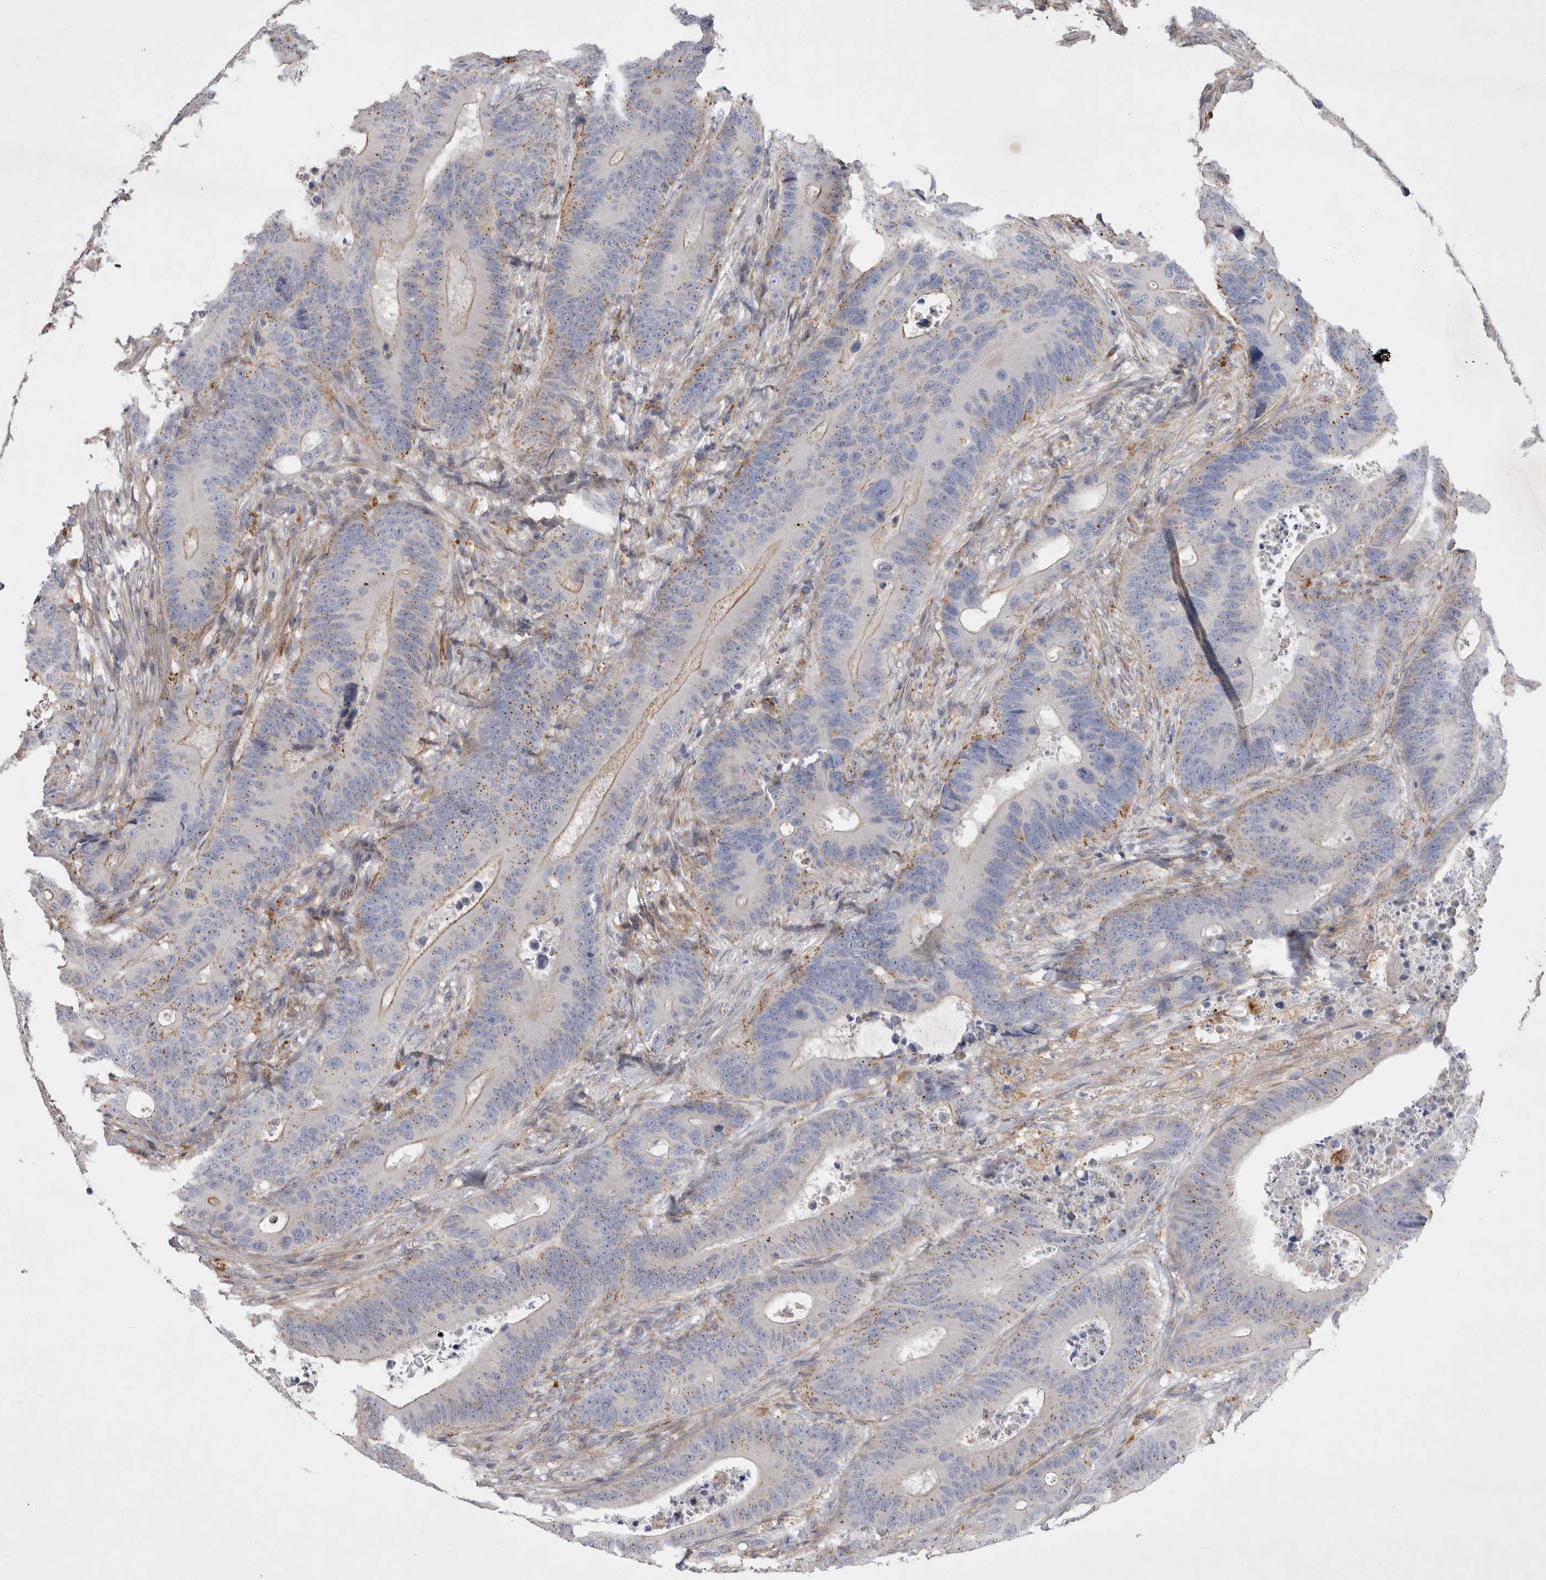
{"staining": {"intensity": "weak", "quantity": "<25%", "location": "cytoplasmic/membranous"}, "tissue": "colorectal cancer", "cell_type": "Tumor cells", "image_type": "cancer", "snomed": [{"axis": "morphology", "description": "Adenocarcinoma, NOS"}, {"axis": "topography", "description": "Colon"}], "caption": "Colorectal cancer was stained to show a protein in brown. There is no significant expression in tumor cells. (Brightfield microscopy of DAB (3,3'-diaminobenzidine) IHC at high magnification).", "gene": "STRADB", "patient": {"sex": "male", "age": 83}}